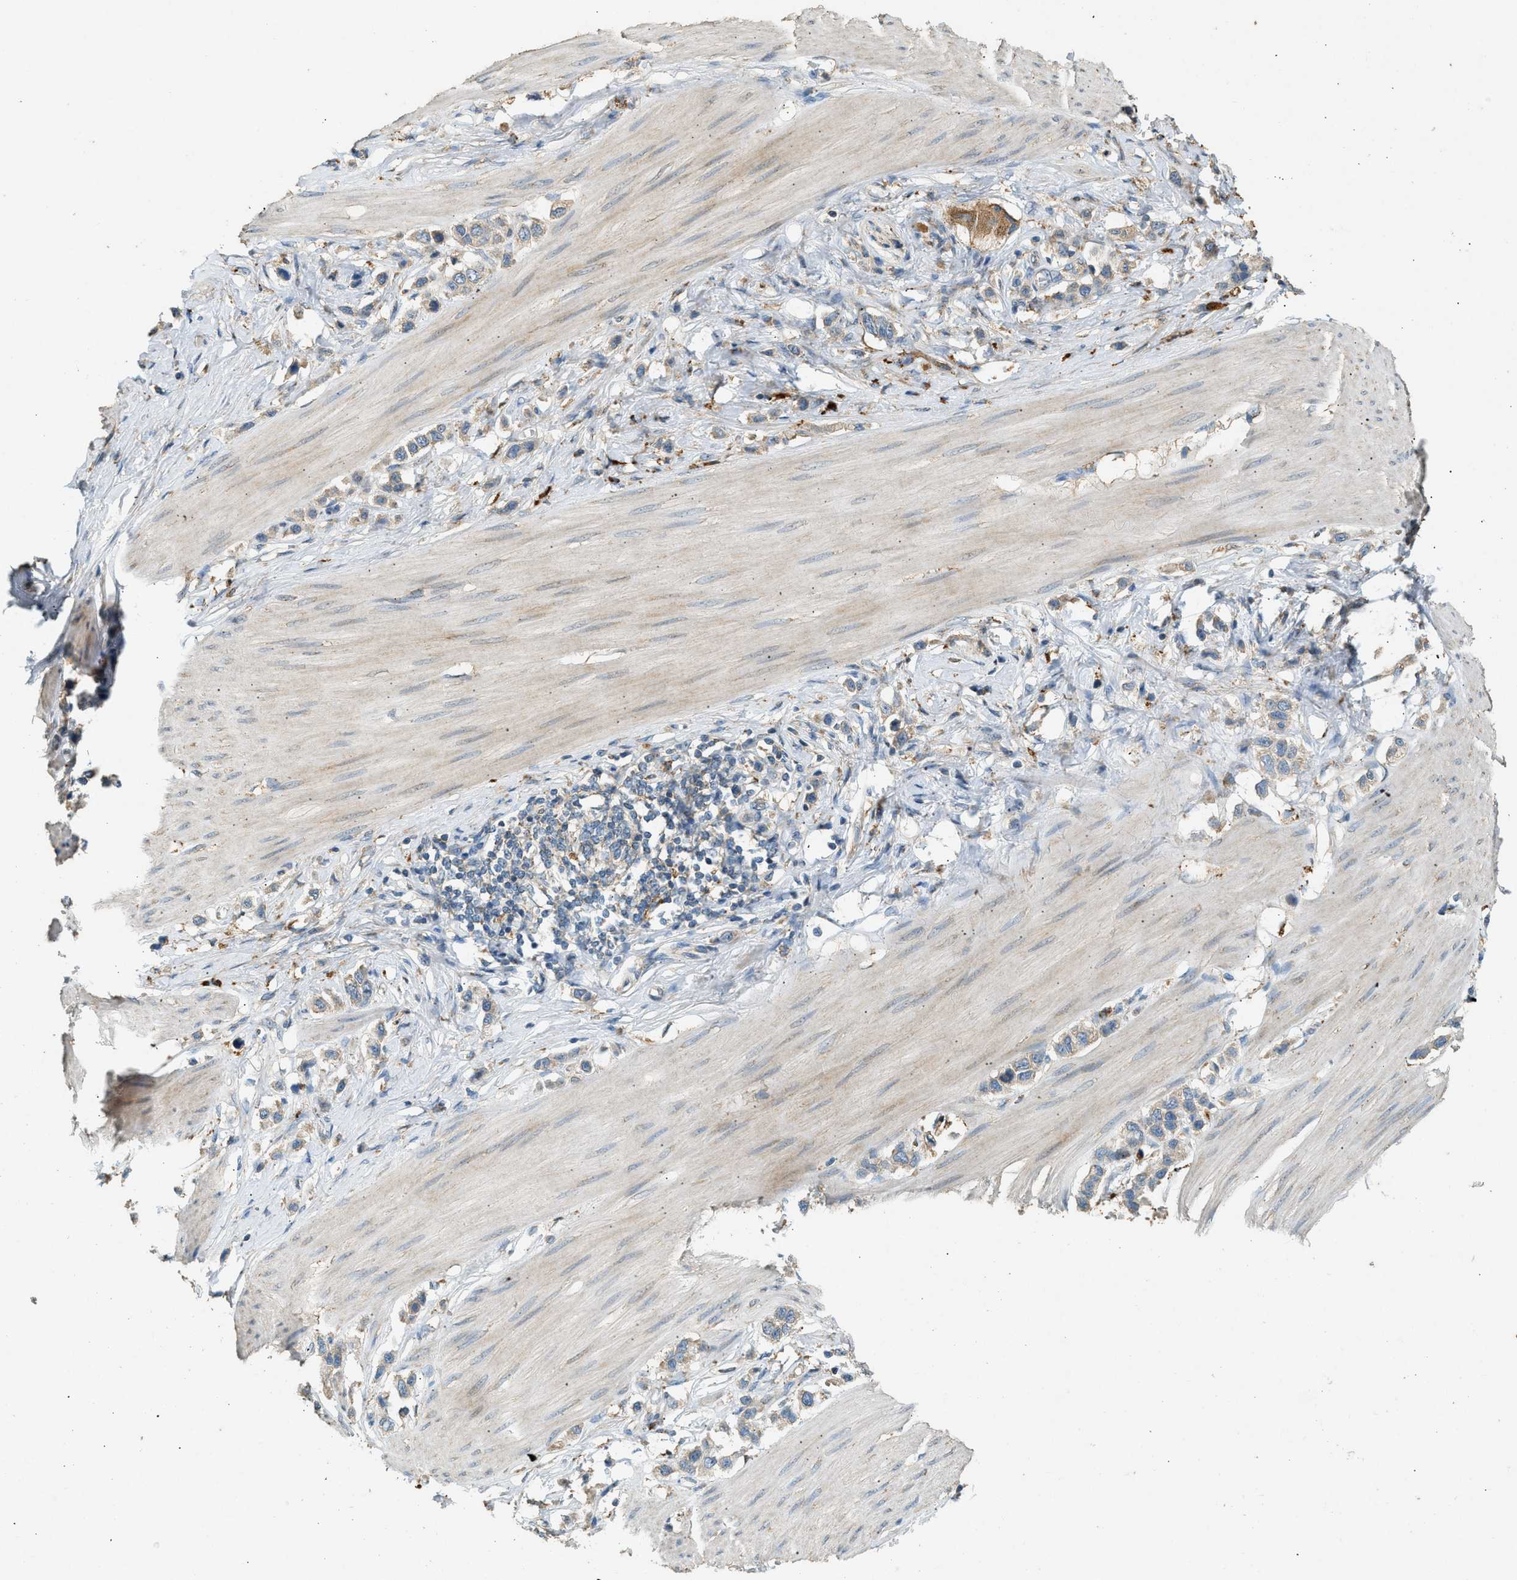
{"staining": {"intensity": "weak", "quantity": ">75%", "location": "cytoplasmic/membranous"}, "tissue": "stomach cancer", "cell_type": "Tumor cells", "image_type": "cancer", "snomed": [{"axis": "morphology", "description": "Adenocarcinoma, NOS"}, {"axis": "topography", "description": "Stomach"}], "caption": "This photomicrograph demonstrates IHC staining of stomach cancer (adenocarcinoma), with low weak cytoplasmic/membranous staining in about >75% of tumor cells.", "gene": "CTSB", "patient": {"sex": "female", "age": 65}}